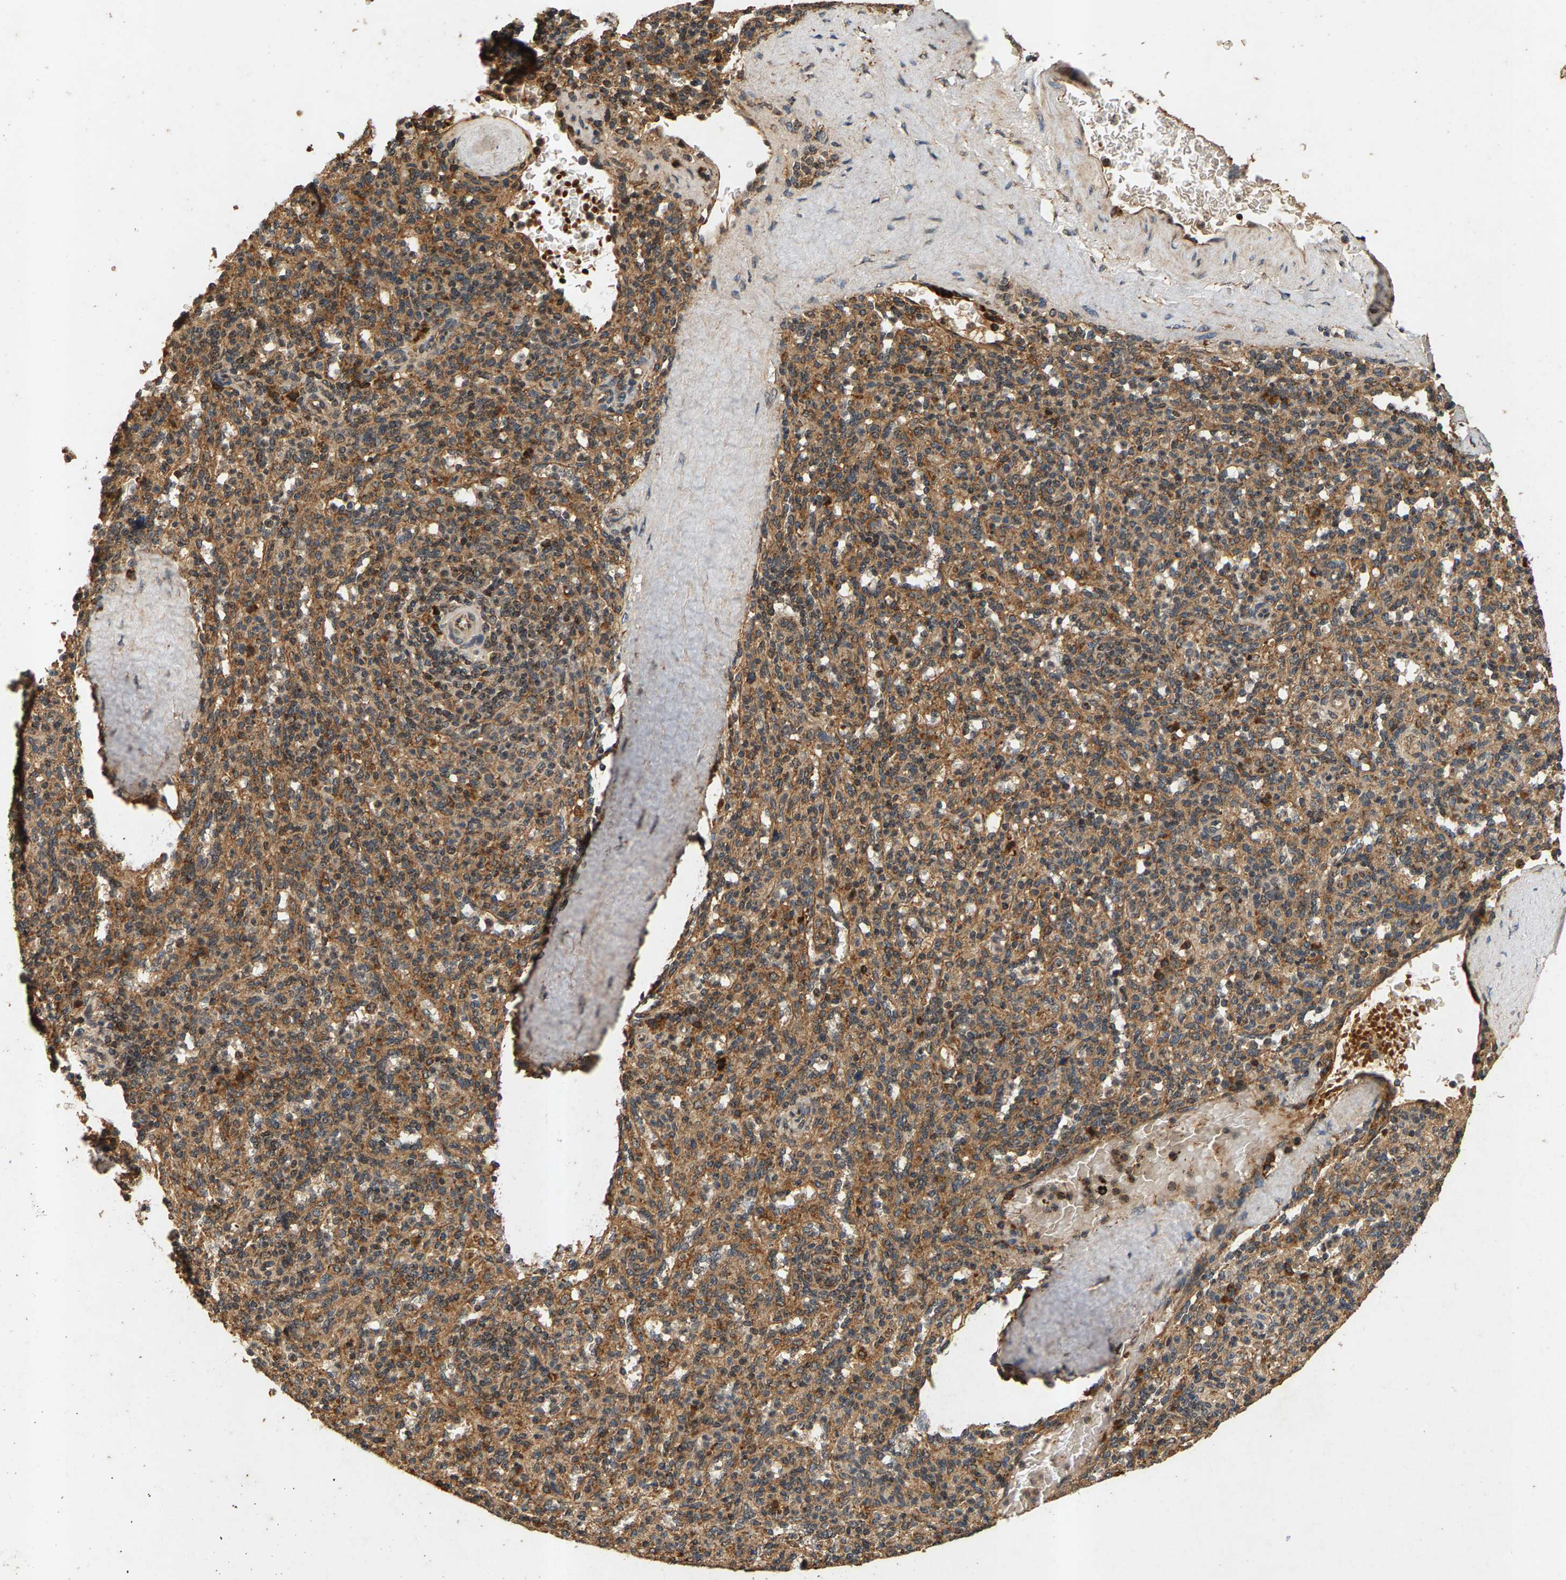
{"staining": {"intensity": "strong", "quantity": ">75%", "location": "cytoplasmic/membranous"}, "tissue": "spleen", "cell_type": "Cells in red pulp", "image_type": "normal", "snomed": [{"axis": "morphology", "description": "Normal tissue, NOS"}, {"axis": "topography", "description": "Spleen"}], "caption": "IHC photomicrograph of unremarkable human spleen stained for a protein (brown), which demonstrates high levels of strong cytoplasmic/membranous expression in approximately >75% of cells in red pulp.", "gene": "CIDEC", "patient": {"sex": "male", "age": 36}}